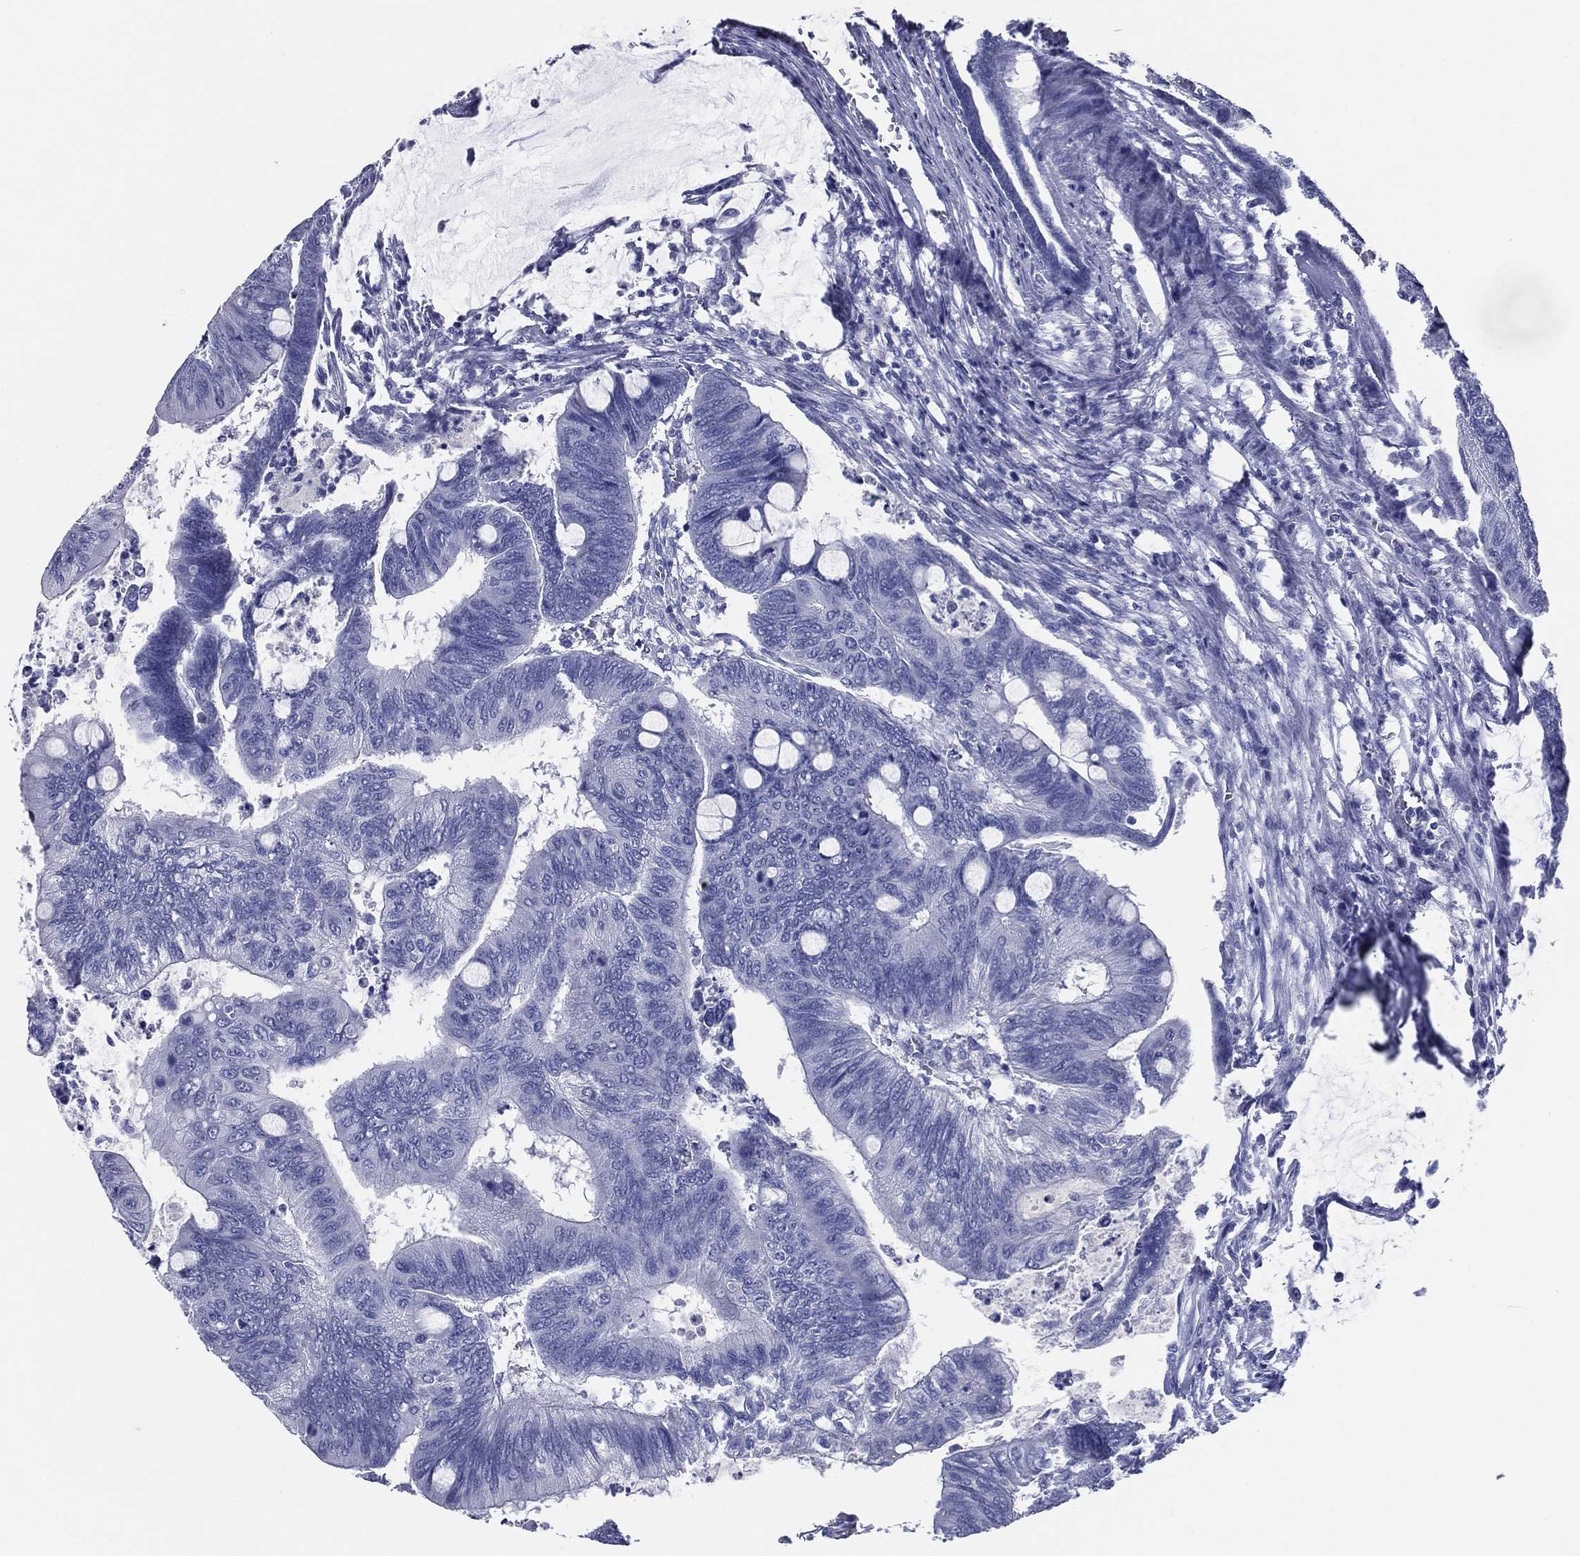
{"staining": {"intensity": "negative", "quantity": "none", "location": "none"}, "tissue": "colorectal cancer", "cell_type": "Tumor cells", "image_type": "cancer", "snomed": [{"axis": "morphology", "description": "Normal tissue, NOS"}, {"axis": "morphology", "description": "Adenocarcinoma, NOS"}, {"axis": "topography", "description": "Rectum"}, {"axis": "topography", "description": "Peripheral nerve tissue"}], "caption": "Photomicrograph shows no protein positivity in tumor cells of colorectal cancer (adenocarcinoma) tissue.", "gene": "TFAP2A", "patient": {"sex": "male", "age": 92}}